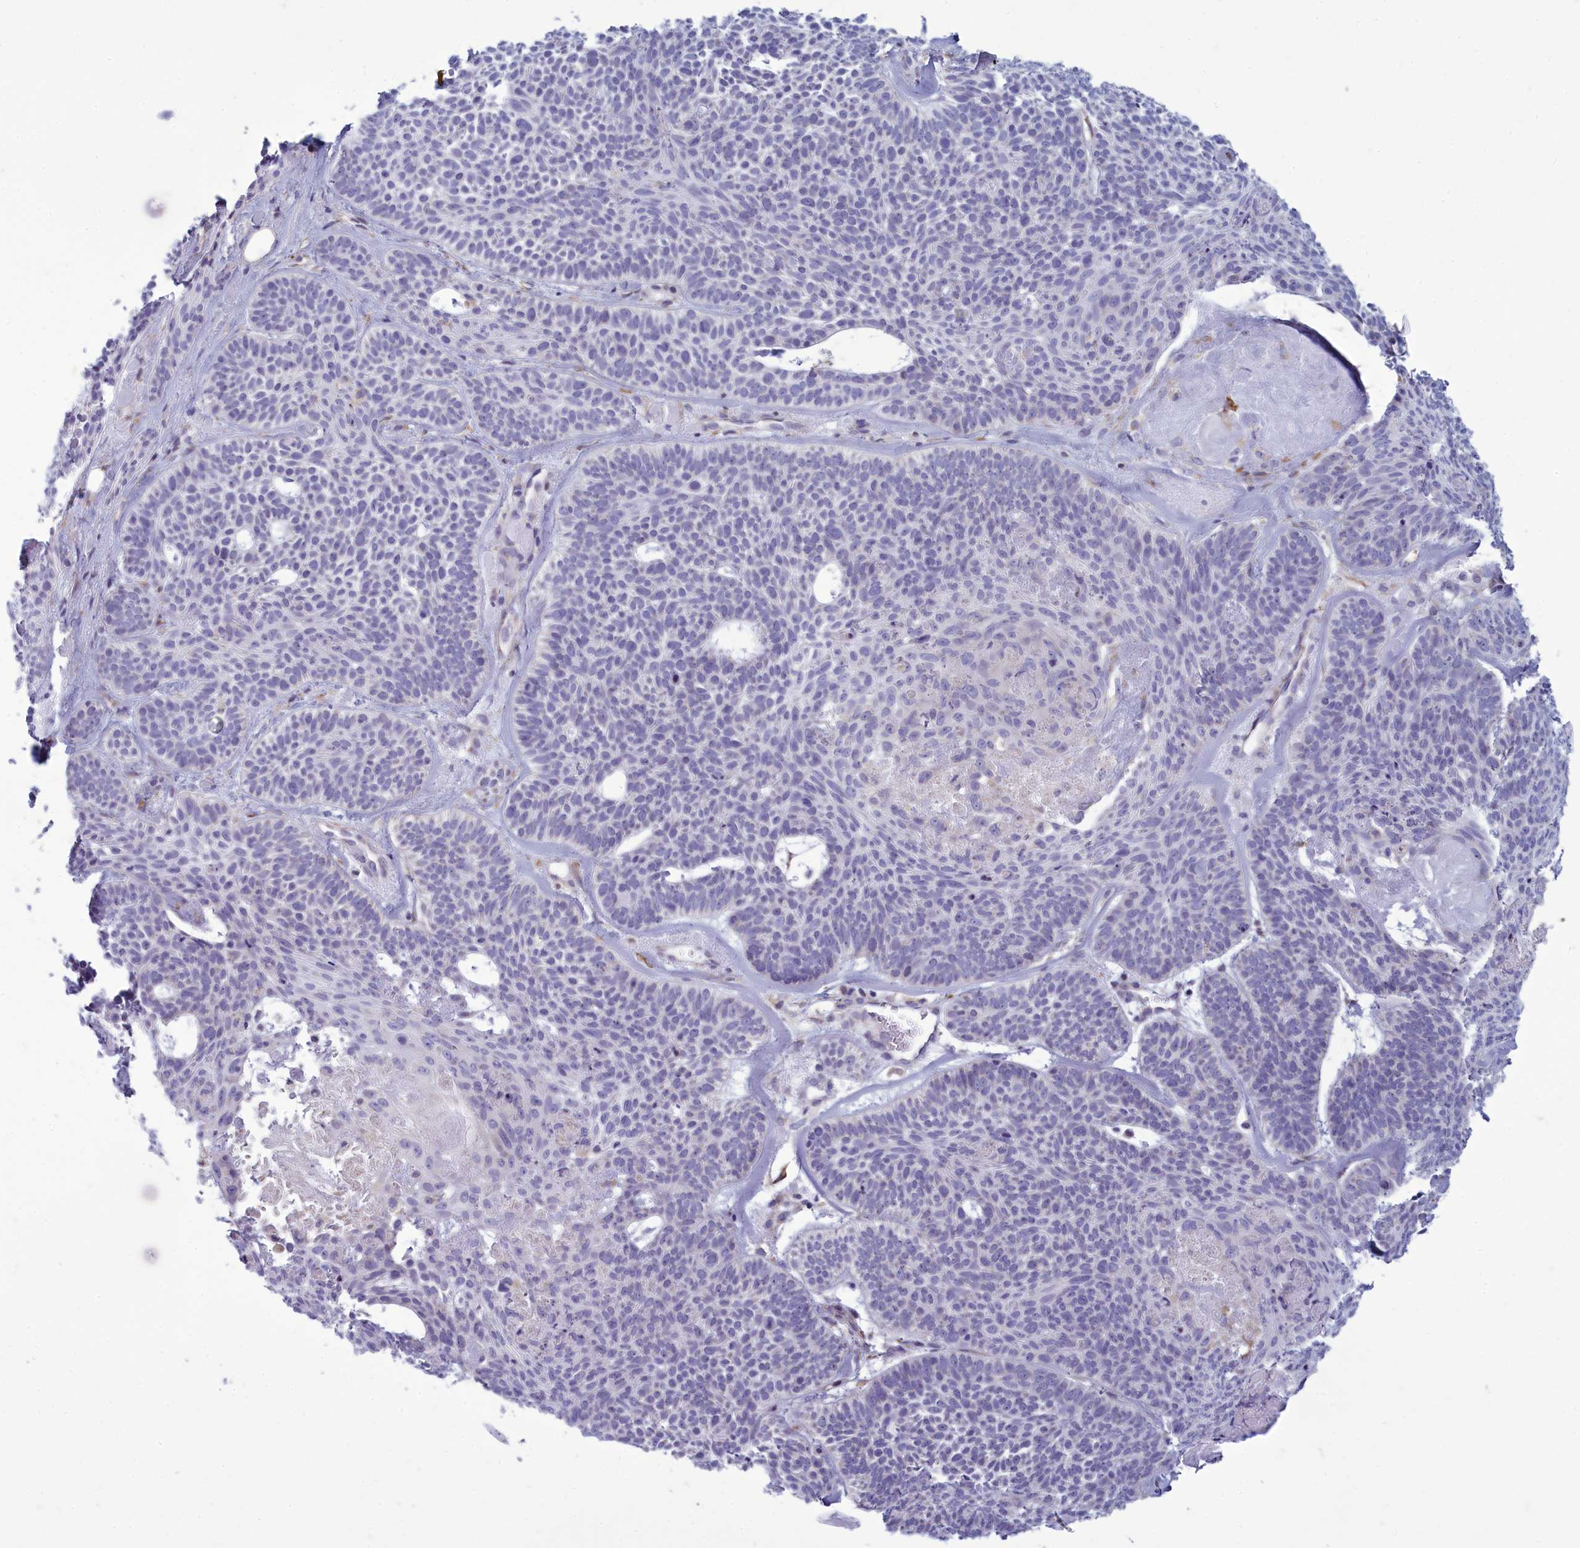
{"staining": {"intensity": "negative", "quantity": "none", "location": "none"}, "tissue": "skin cancer", "cell_type": "Tumor cells", "image_type": "cancer", "snomed": [{"axis": "morphology", "description": "Basal cell carcinoma"}, {"axis": "topography", "description": "Skin"}], "caption": "Tumor cells show no significant staining in skin cancer (basal cell carcinoma).", "gene": "CENATAC", "patient": {"sex": "male", "age": 85}}